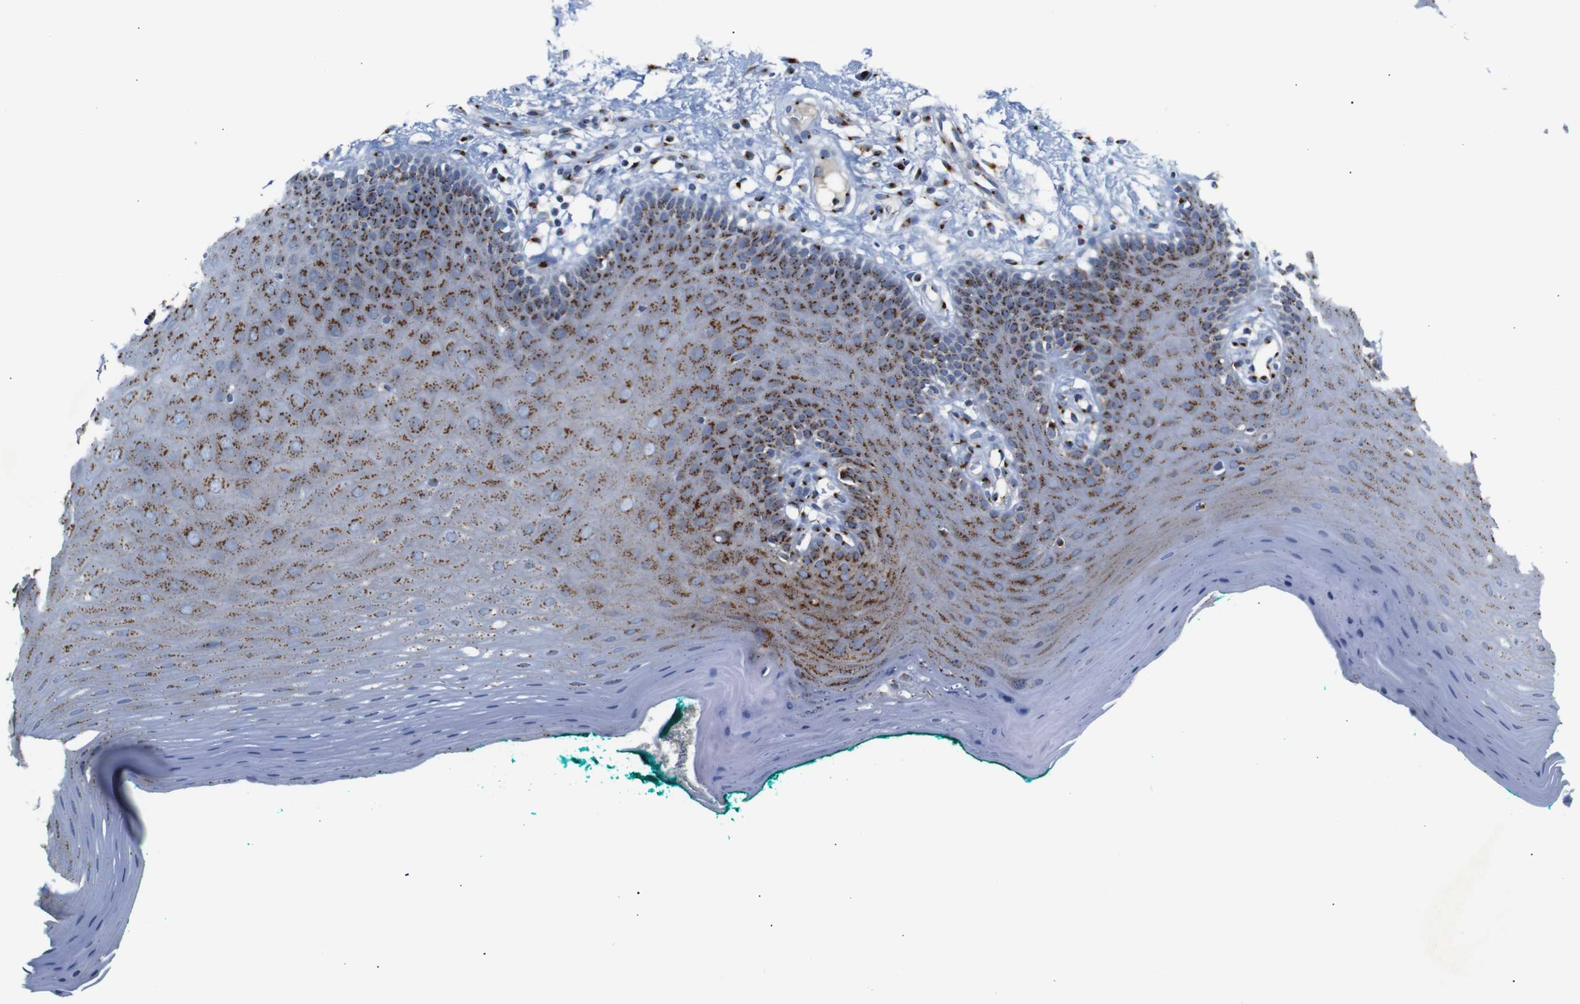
{"staining": {"intensity": "strong", "quantity": ">75%", "location": "cytoplasmic/membranous"}, "tissue": "oral mucosa", "cell_type": "Squamous epithelial cells", "image_type": "normal", "snomed": [{"axis": "morphology", "description": "Normal tissue, NOS"}, {"axis": "topography", "description": "Skeletal muscle"}, {"axis": "topography", "description": "Oral tissue"}], "caption": "Oral mucosa stained for a protein displays strong cytoplasmic/membranous positivity in squamous epithelial cells.", "gene": "TGOLN2", "patient": {"sex": "male", "age": 58}}